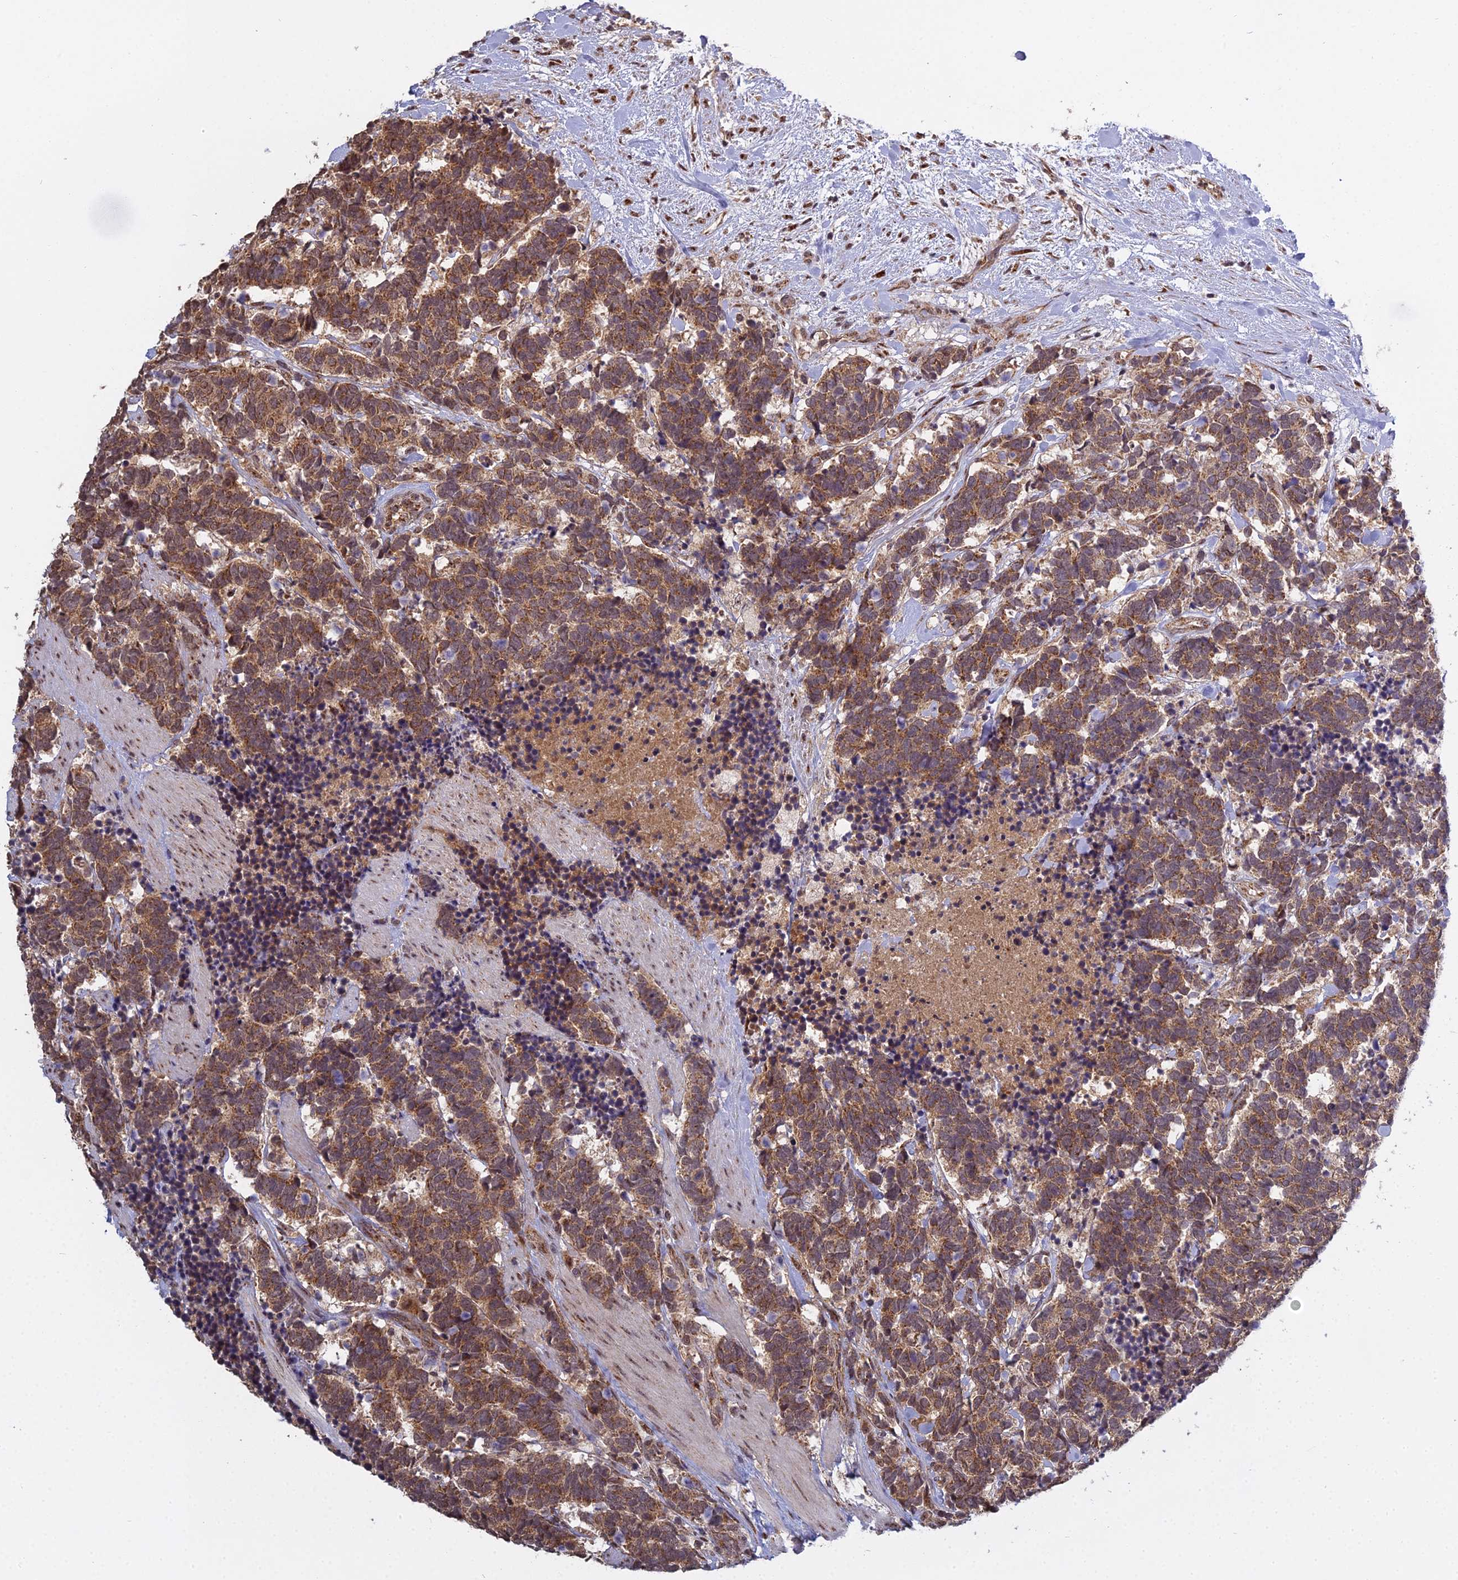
{"staining": {"intensity": "moderate", "quantity": ">75%", "location": "cytoplasmic/membranous"}, "tissue": "carcinoid", "cell_type": "Tumor cells", "image_type": "cancer", "snomed": [{"axis": "morphology", "description": "Carcinoma, NOS"}, {"axis": "morphology", "description": "Carcinoid, malignant, NOS"}, {"axis": "topography", "description": "Prostate"}], "caption": "Tumor cells demonstrate medium levels of moderate cytoplasmic/membranous staining in about >75% of cells in carcinoid. Nuclei are stained in blue.", "gene": "MEOX1", "patient": {"sex": "male", "age": 57}}